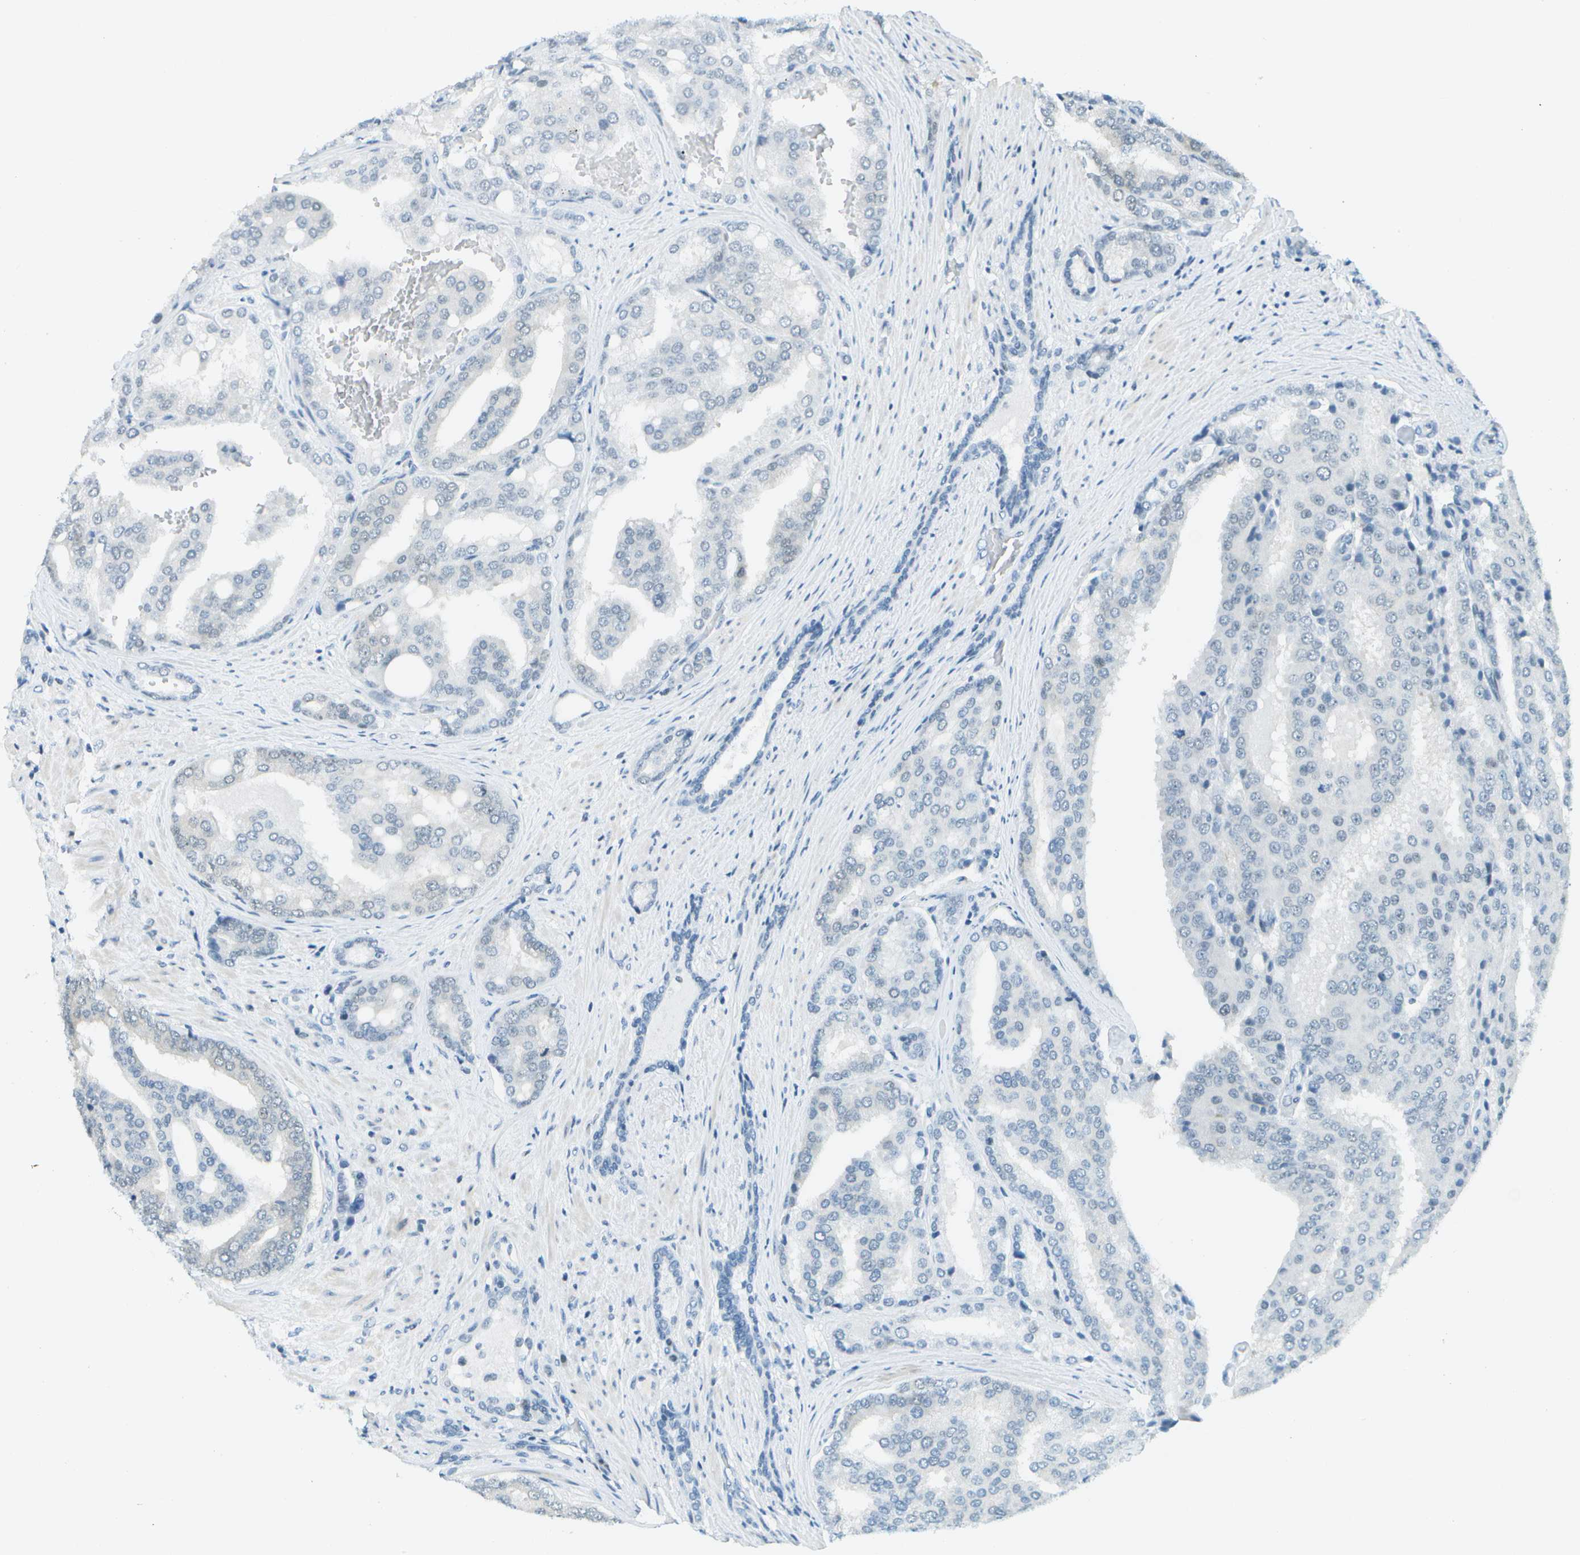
{"staining": {"intensity": "negative", "quantity": "none", "location": "none"}, "tissue": "prostate cancer", "cell_type": "Tumor cells", "image_type": "cancer", "snomed": [{"axis": "morphology", "description": "Adenocarcinoma, High grade"}, {"axis": "topography", "description": "Prostate"}], "caption": "This is an immunohistochemistry photomicrograph of prostate cancer (adenocarcinoma (high-grade)). There is no positivity in tumor cells.", "gene": "NEK11", "patient": {"sex": "male", "age": 50}}